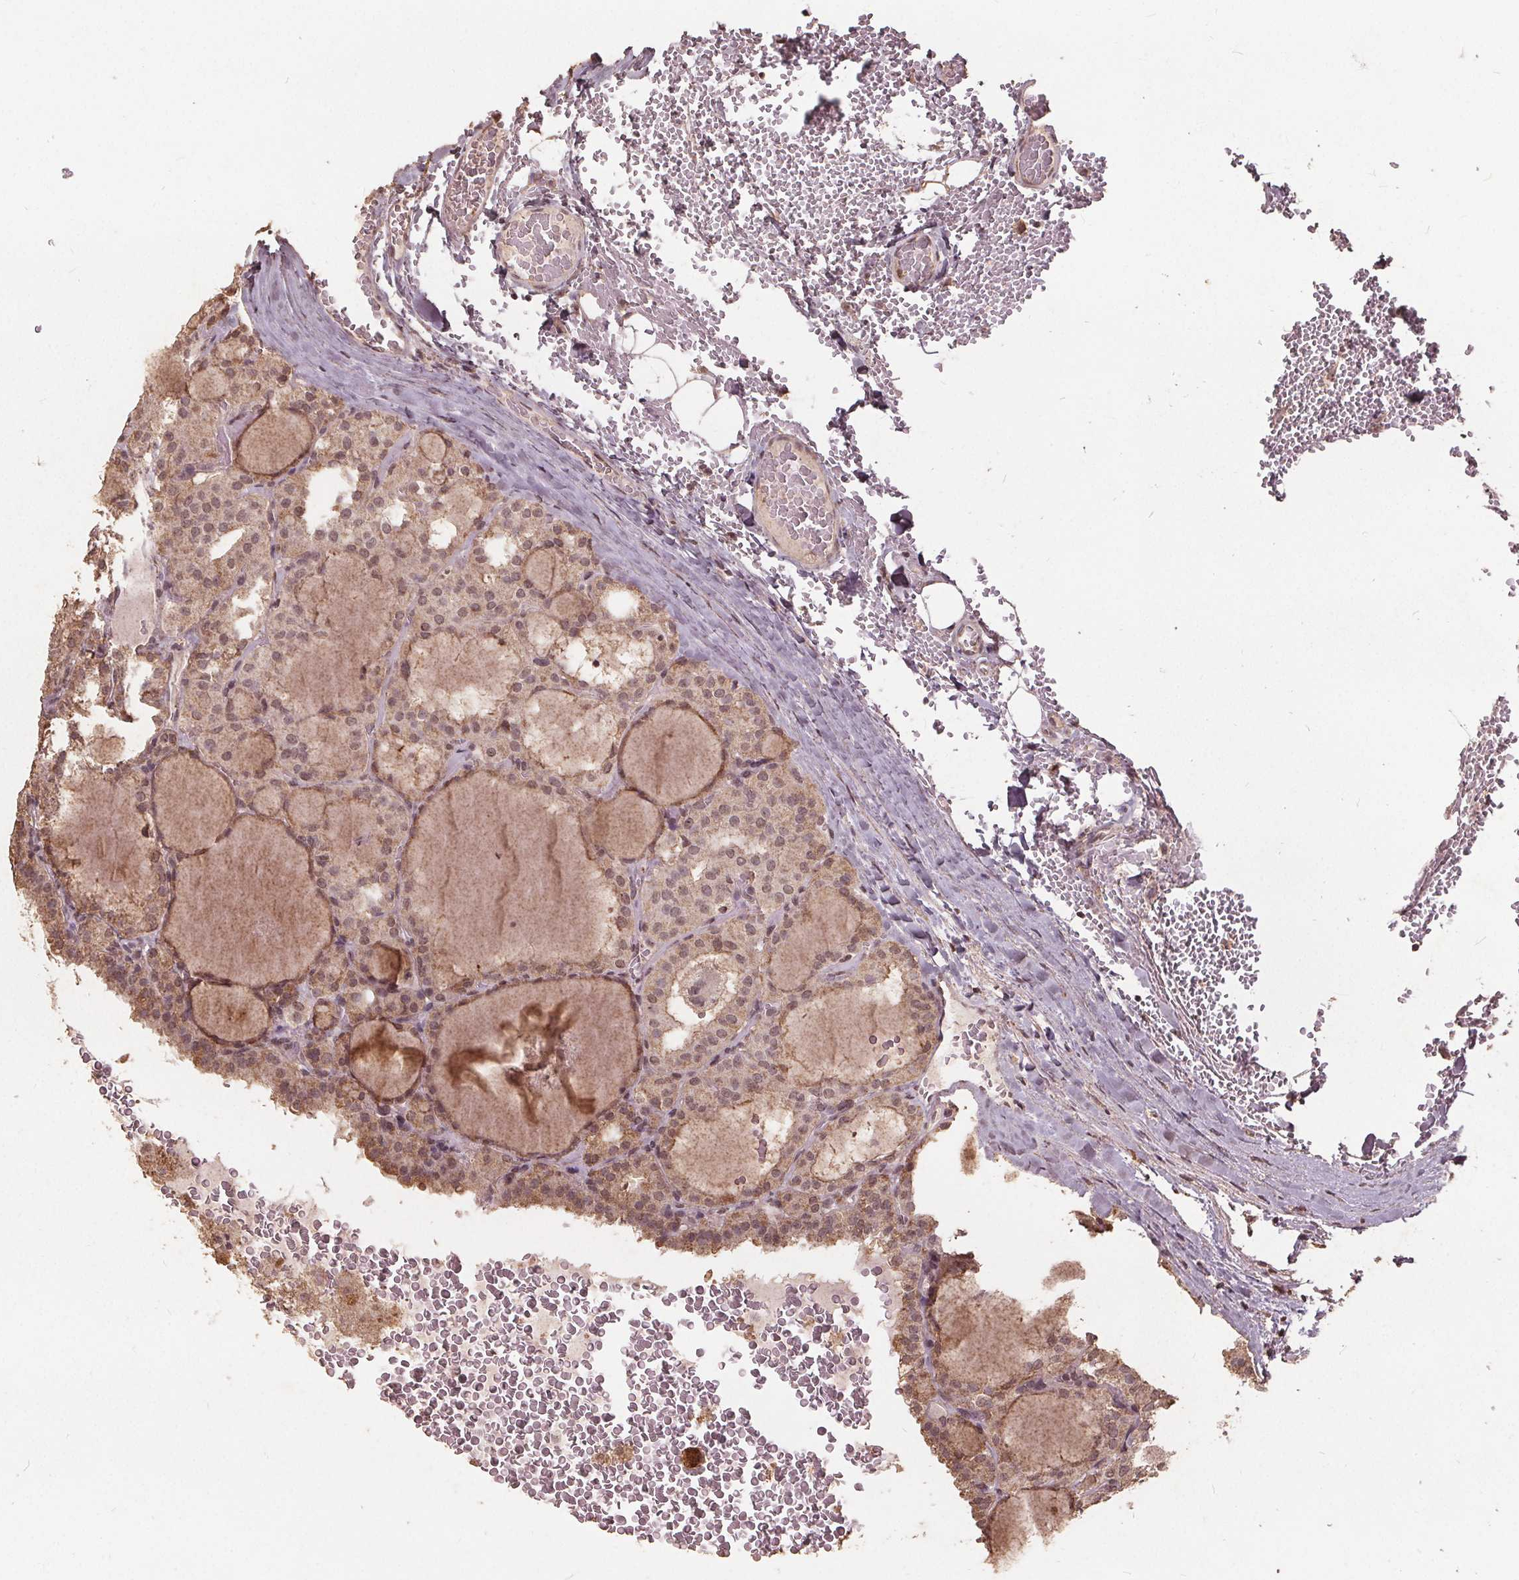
{"staining": {"intensity": "weak", "quantity": "25%-75%", "location": "nuclear"}, "tissue": "thyroid cancer", "cell_type": "Tumor cells", "image_type": "cancer", "snomed": [{"axis": "morphology", "description": "Papillary adenocarcinoma, NOS"}, {"axis": "topography", "description": "Thyroid gland"}], "caption": "IHC micrograph of neoplastic tissue: human thyroid cancer (papillary adenocarcinoma) stained using immunohistochemistry displays low levels of weak protein expression localized specifically in the nuclear of tumor cells, appearing as a nuclear brown color.", "gene": "DSG3", "patient": {"sex": "male", "age": 20}}